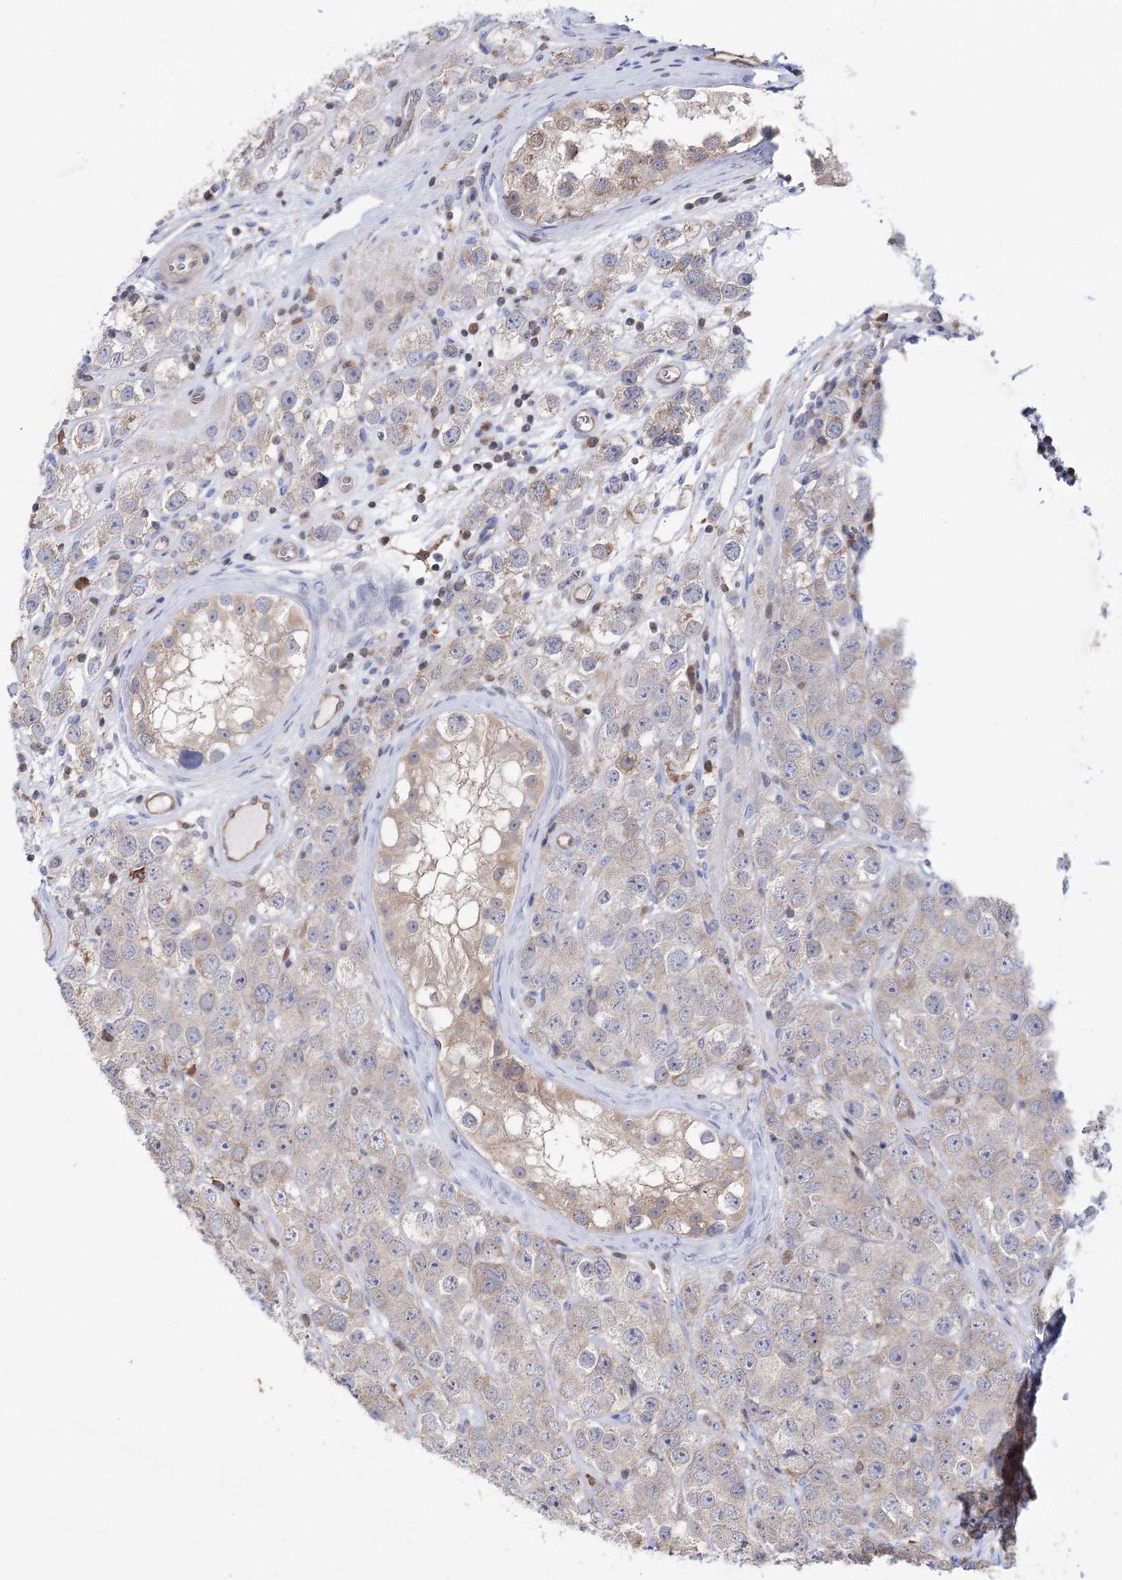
{"staining": {"intensity": "weak", "quantity": "<25%", "location": "cytoplasmic/membranous"}, "tissue": "testis cancer", "cell_type": "Tumor cells", "image_type": "cancer", "snomed": [{"axis": "morphology", "description": "Seminoma, NOS"}, {"axis": "topography", "description": "Testis"}], "caption": "Immunohistochemistry of human testis seminoma exhibits no positivity in tumor cells.", "gene": "PTER", "patient": {"sex": "male", "age": 28}}